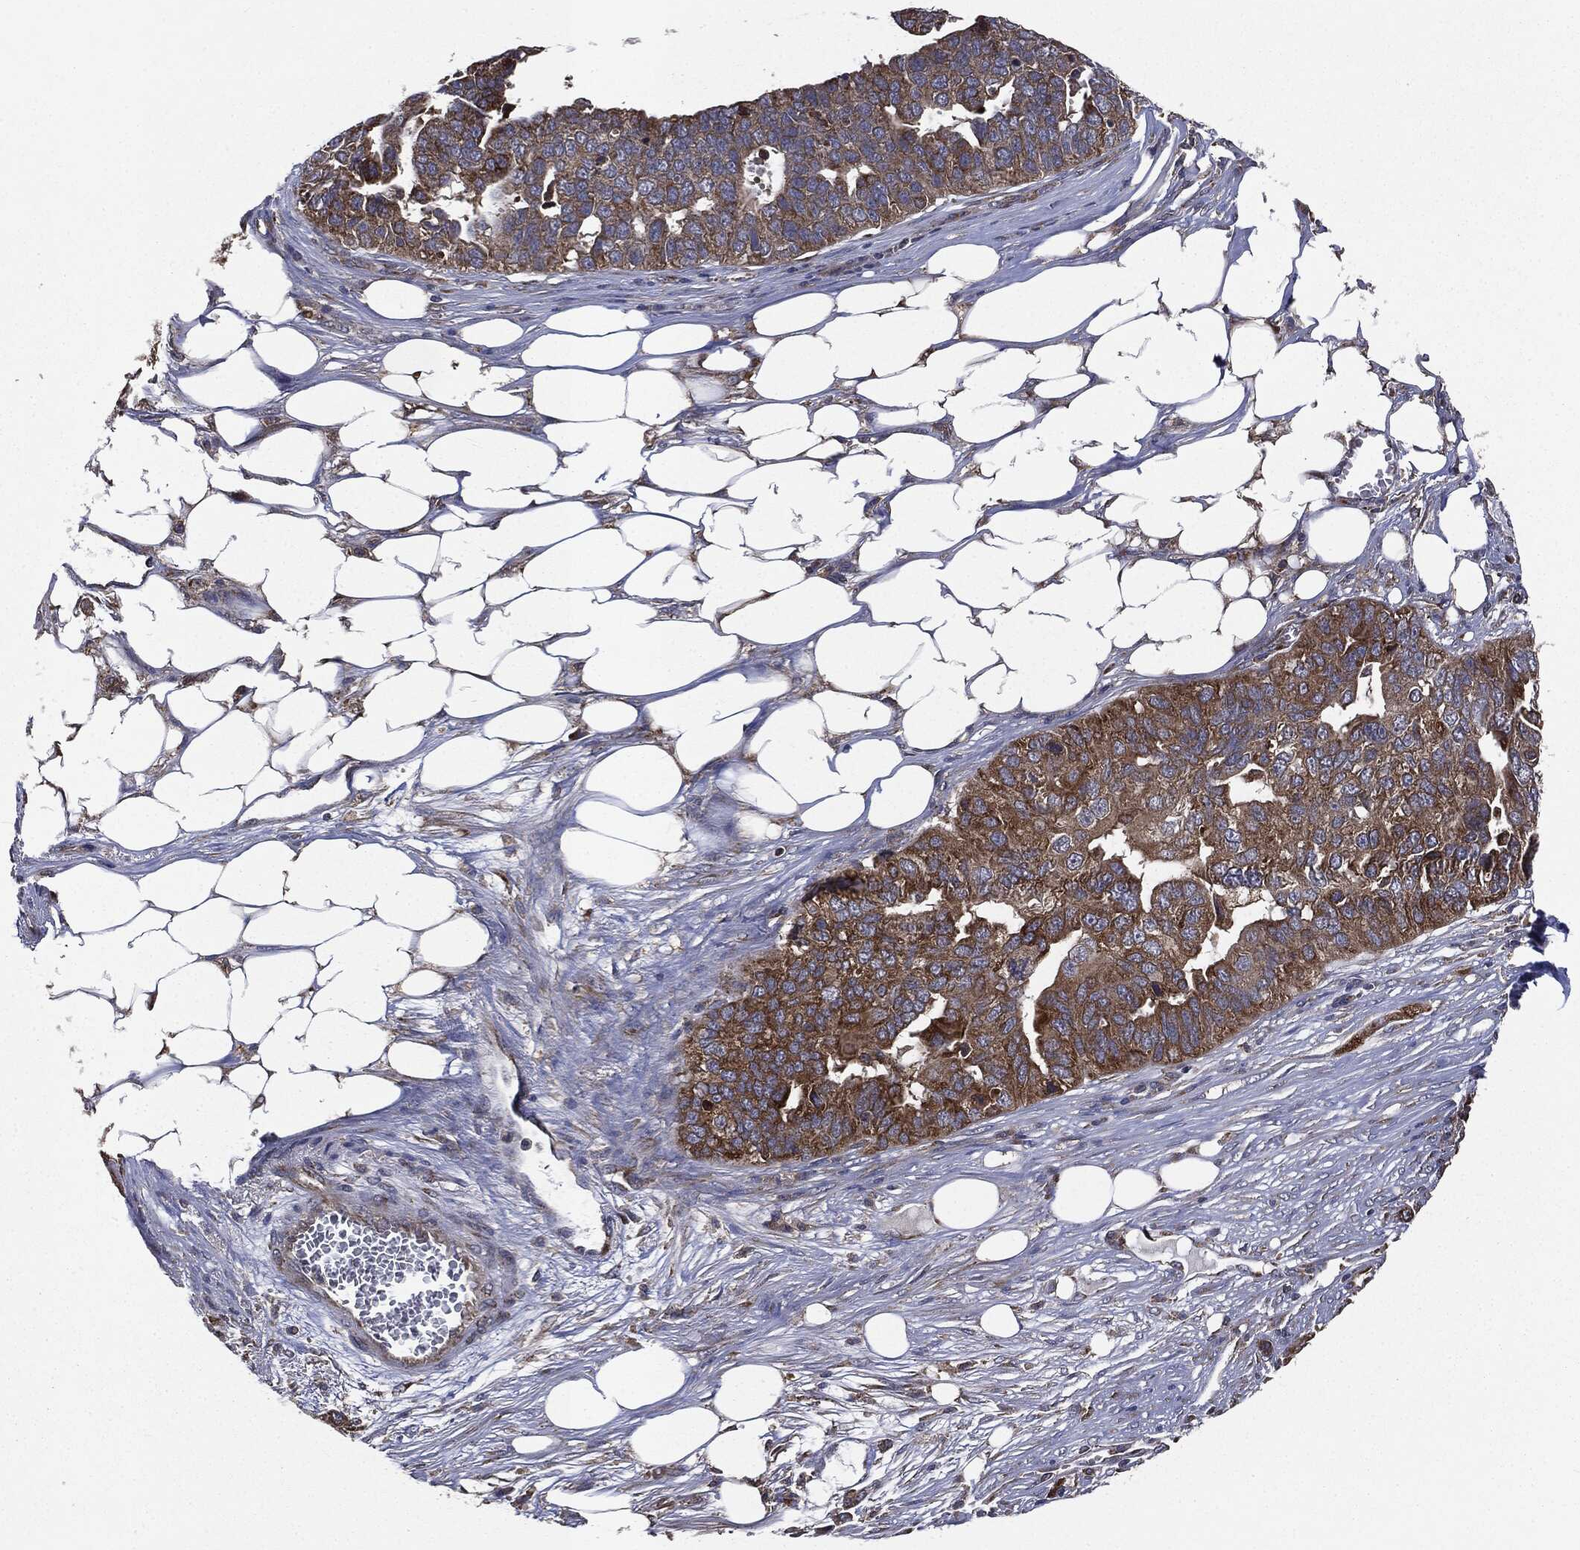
{"staining": {"intensity": "moderate", "quantity": ">75%", "location": "cytoplasmic/membranous"}, "tissue": "ovarian cancer", "cell_type": "Tumor cells", "image_type": "cancer", "snomed": [{"axis": "morphology", "description": "Carcinoma, endometroid"}, {"axis": "topography", "description": "Soft tissue"}, {"axis": "topography", "description": "Ovary"}], "caption": "IHC (DAB) staining of human ovarian cancer exhibits moderate cytoplasmic/membranous protein positivity in approximately >75% of tumor cells.", "gene": "PLOD3", "patient": {"sex": "female", "age": 52}}